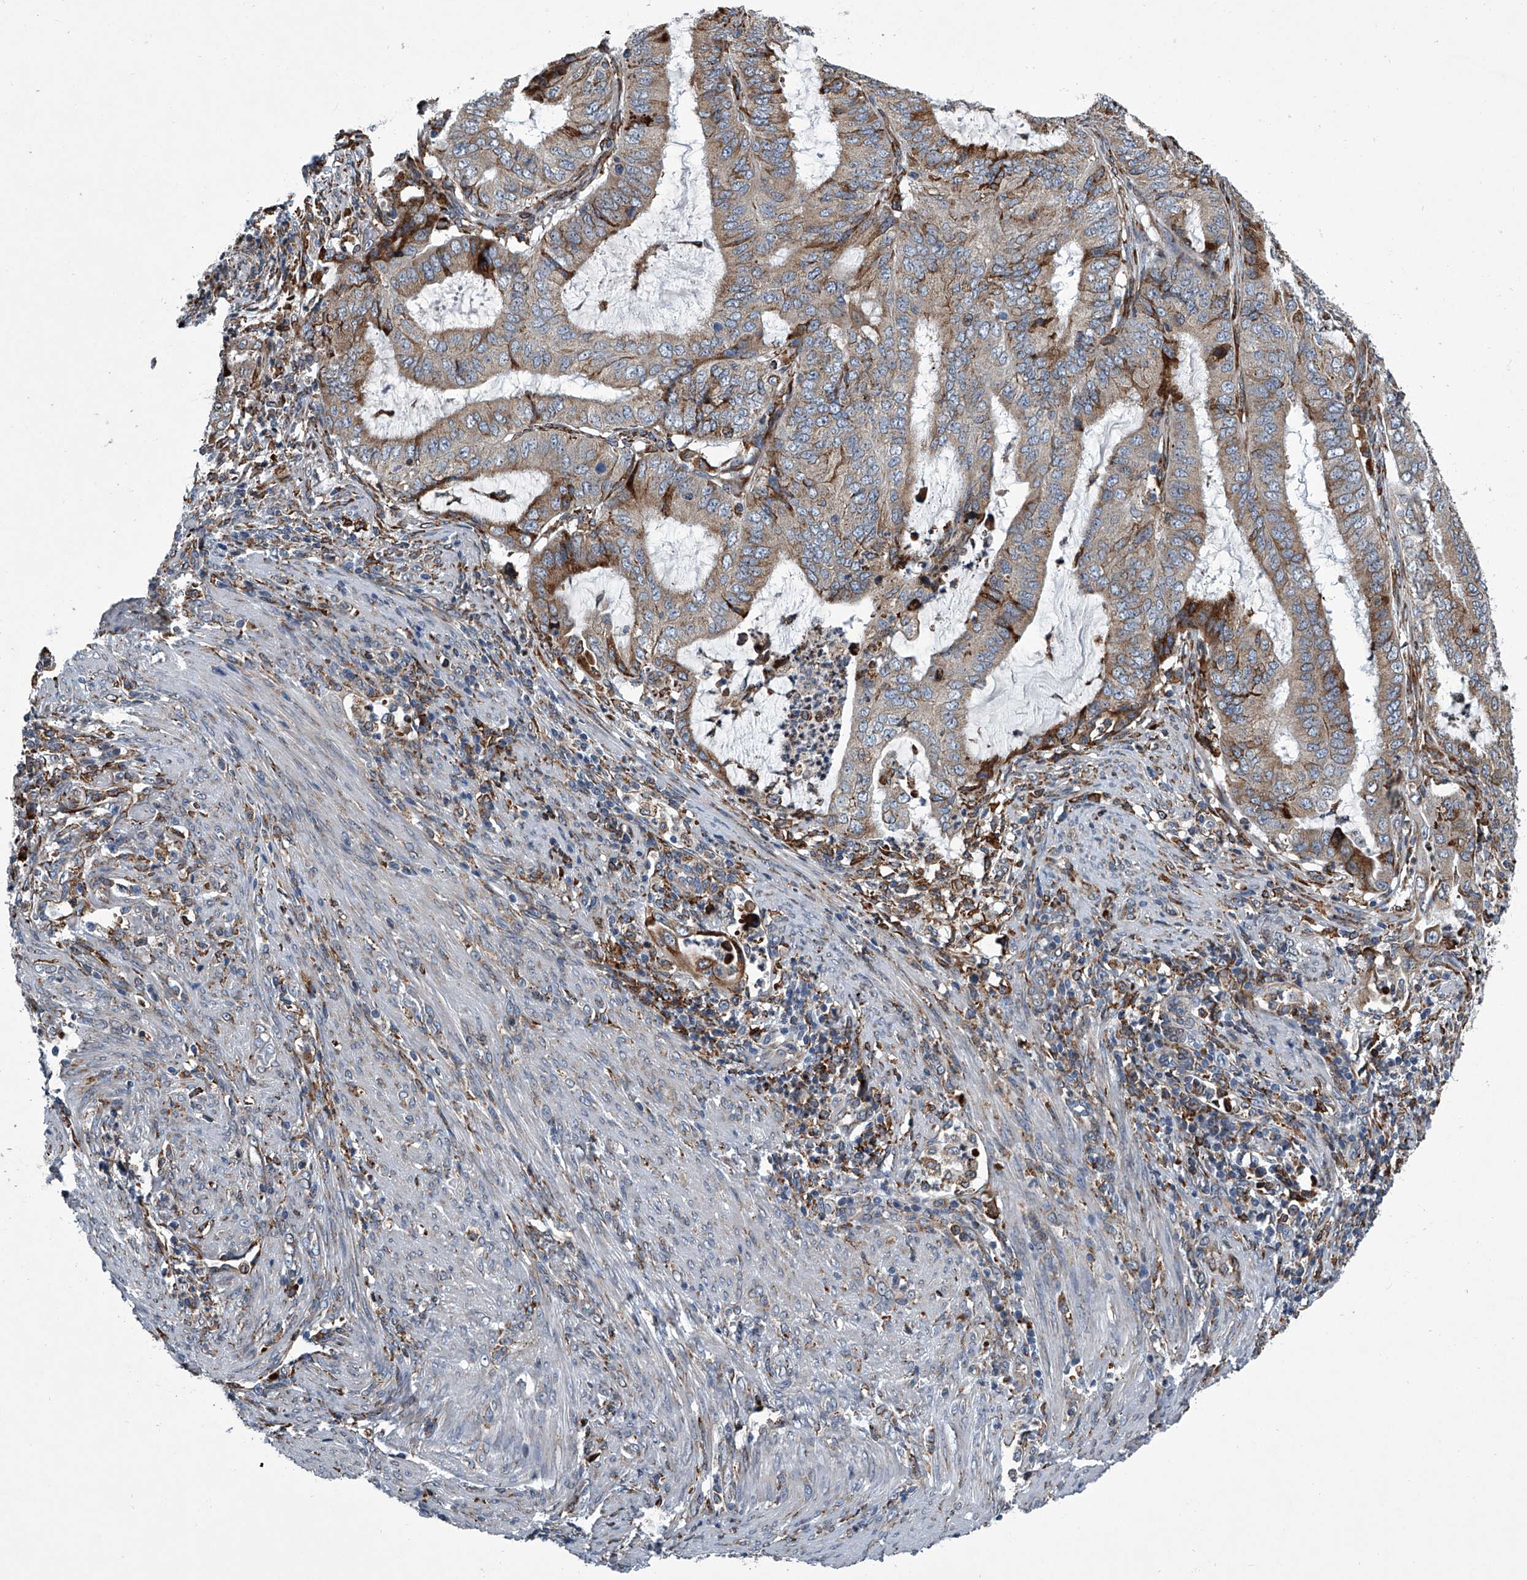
{"staining": {"intensity": "moderate", "quantity": "<25%", "location": "cytoplasmic/membranous"}, "tissue": "endometrial cancer", "cell_type": "Tumor cells", "image_type": "cancer", "snomed": [{"axis": "morphology", "description": "Adenocarcinoma, NOS"}, {"axis": "topography", "description": "Endometrium"}], "caption": "Moderate cytoplasmic/membranous expression for a protein is seen in approximately <25% of tumor cells of endometrial adenocarcinoma using immunohistochemistry.", "gene": "TMEM63C", "patient": {"sex": "female", "age": 51}}